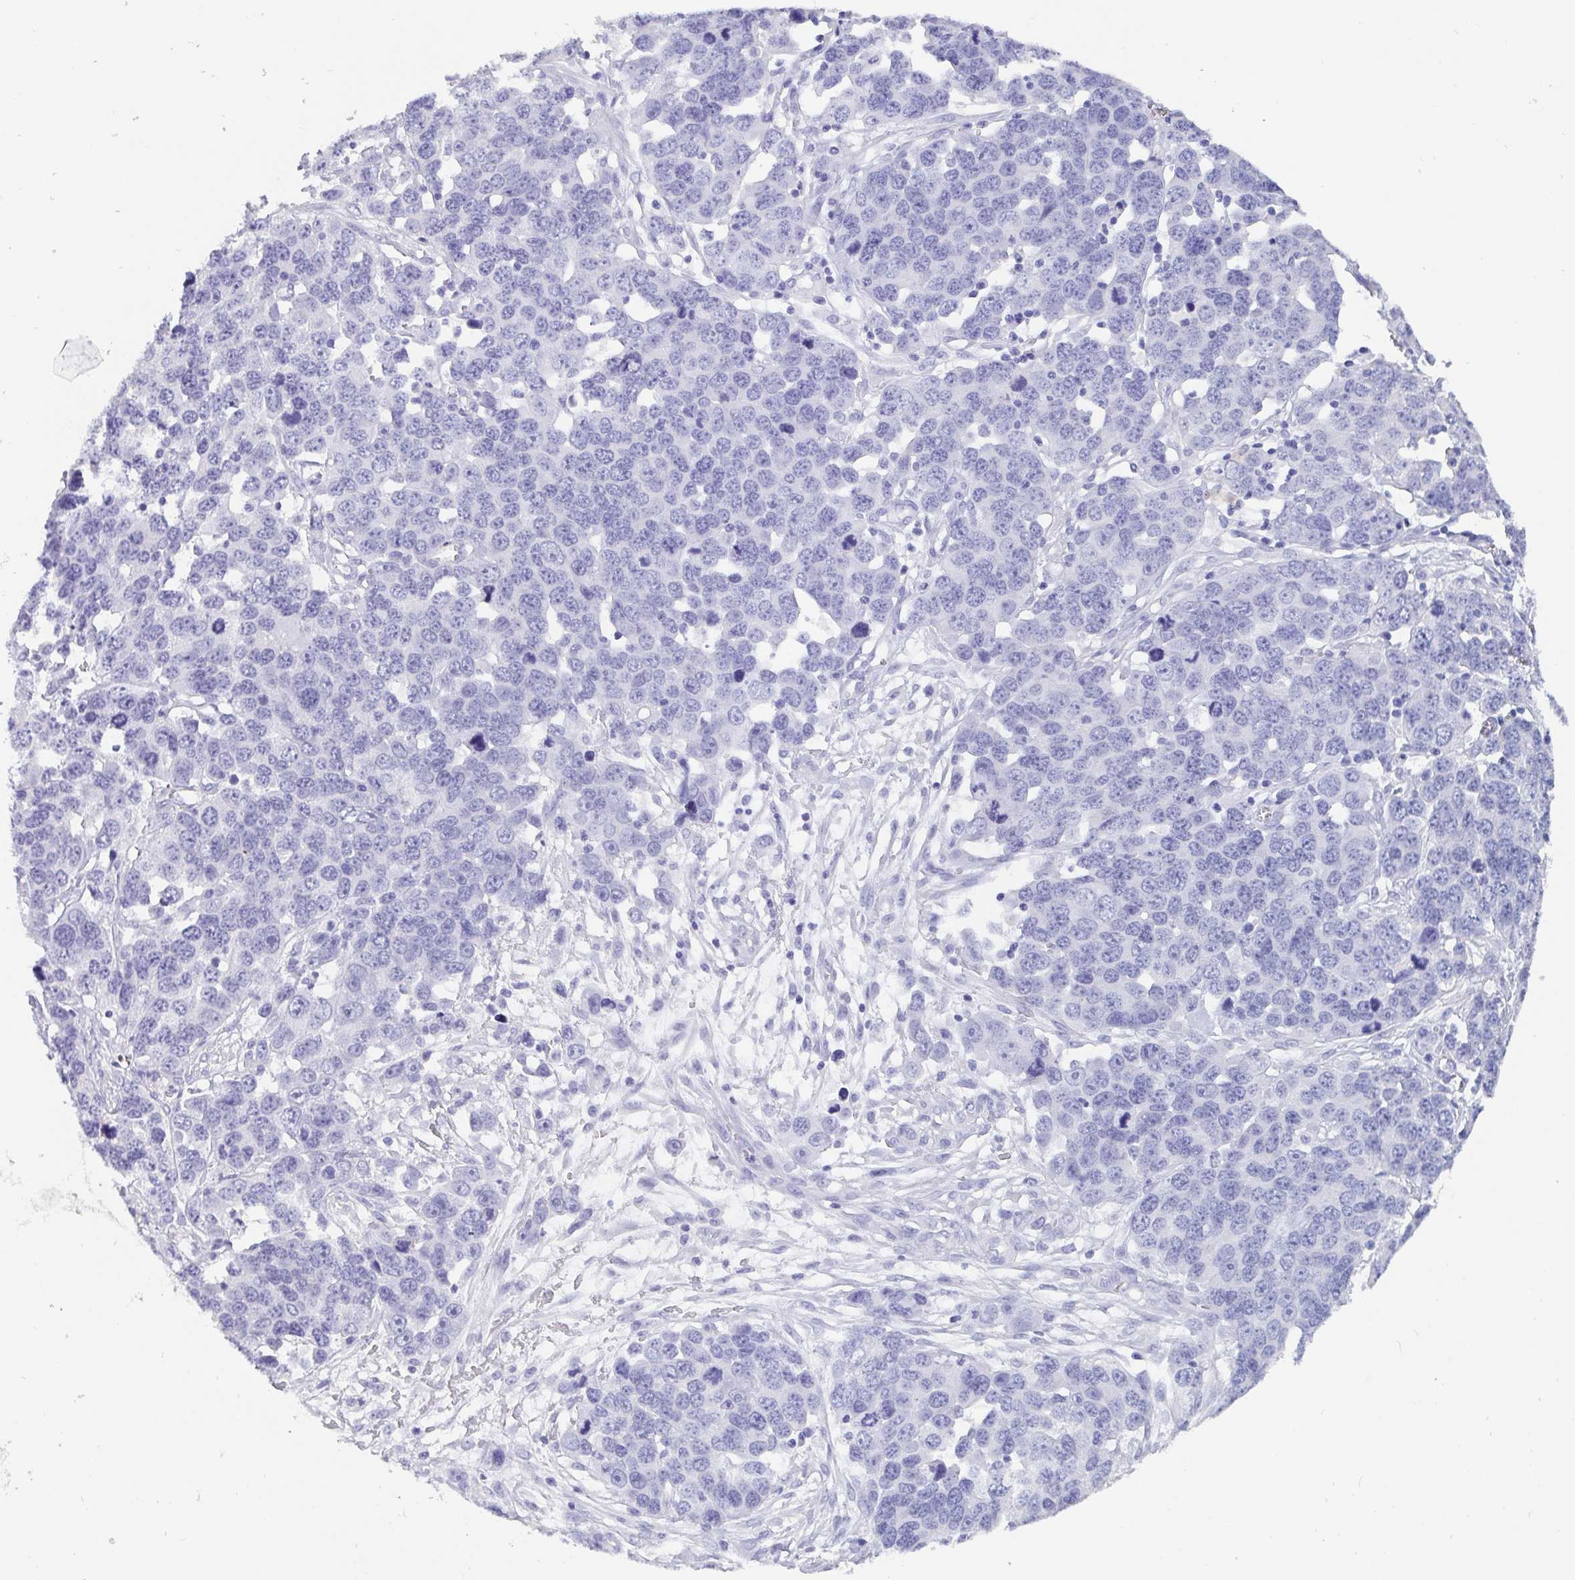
{"staining": {"intensity": "negative", "quantity": "none", "location": "none"}, "tissue": "ovarian cancer", "cell_type": "Tumor cells", "image_type": "cancer", "snomed": [{"axis": "morphology", "description": "Cystadenocarcinoma, serous, NOS"}, {"axis": "topography", "description": "Ovary"}], "caption": "Immunohistochemical staining of ovarian serous cystadenocarcinoma shows no significant expression in tumor cells.", "gene": "SCGN", "patient": {"sex": "female", "age": 76}}